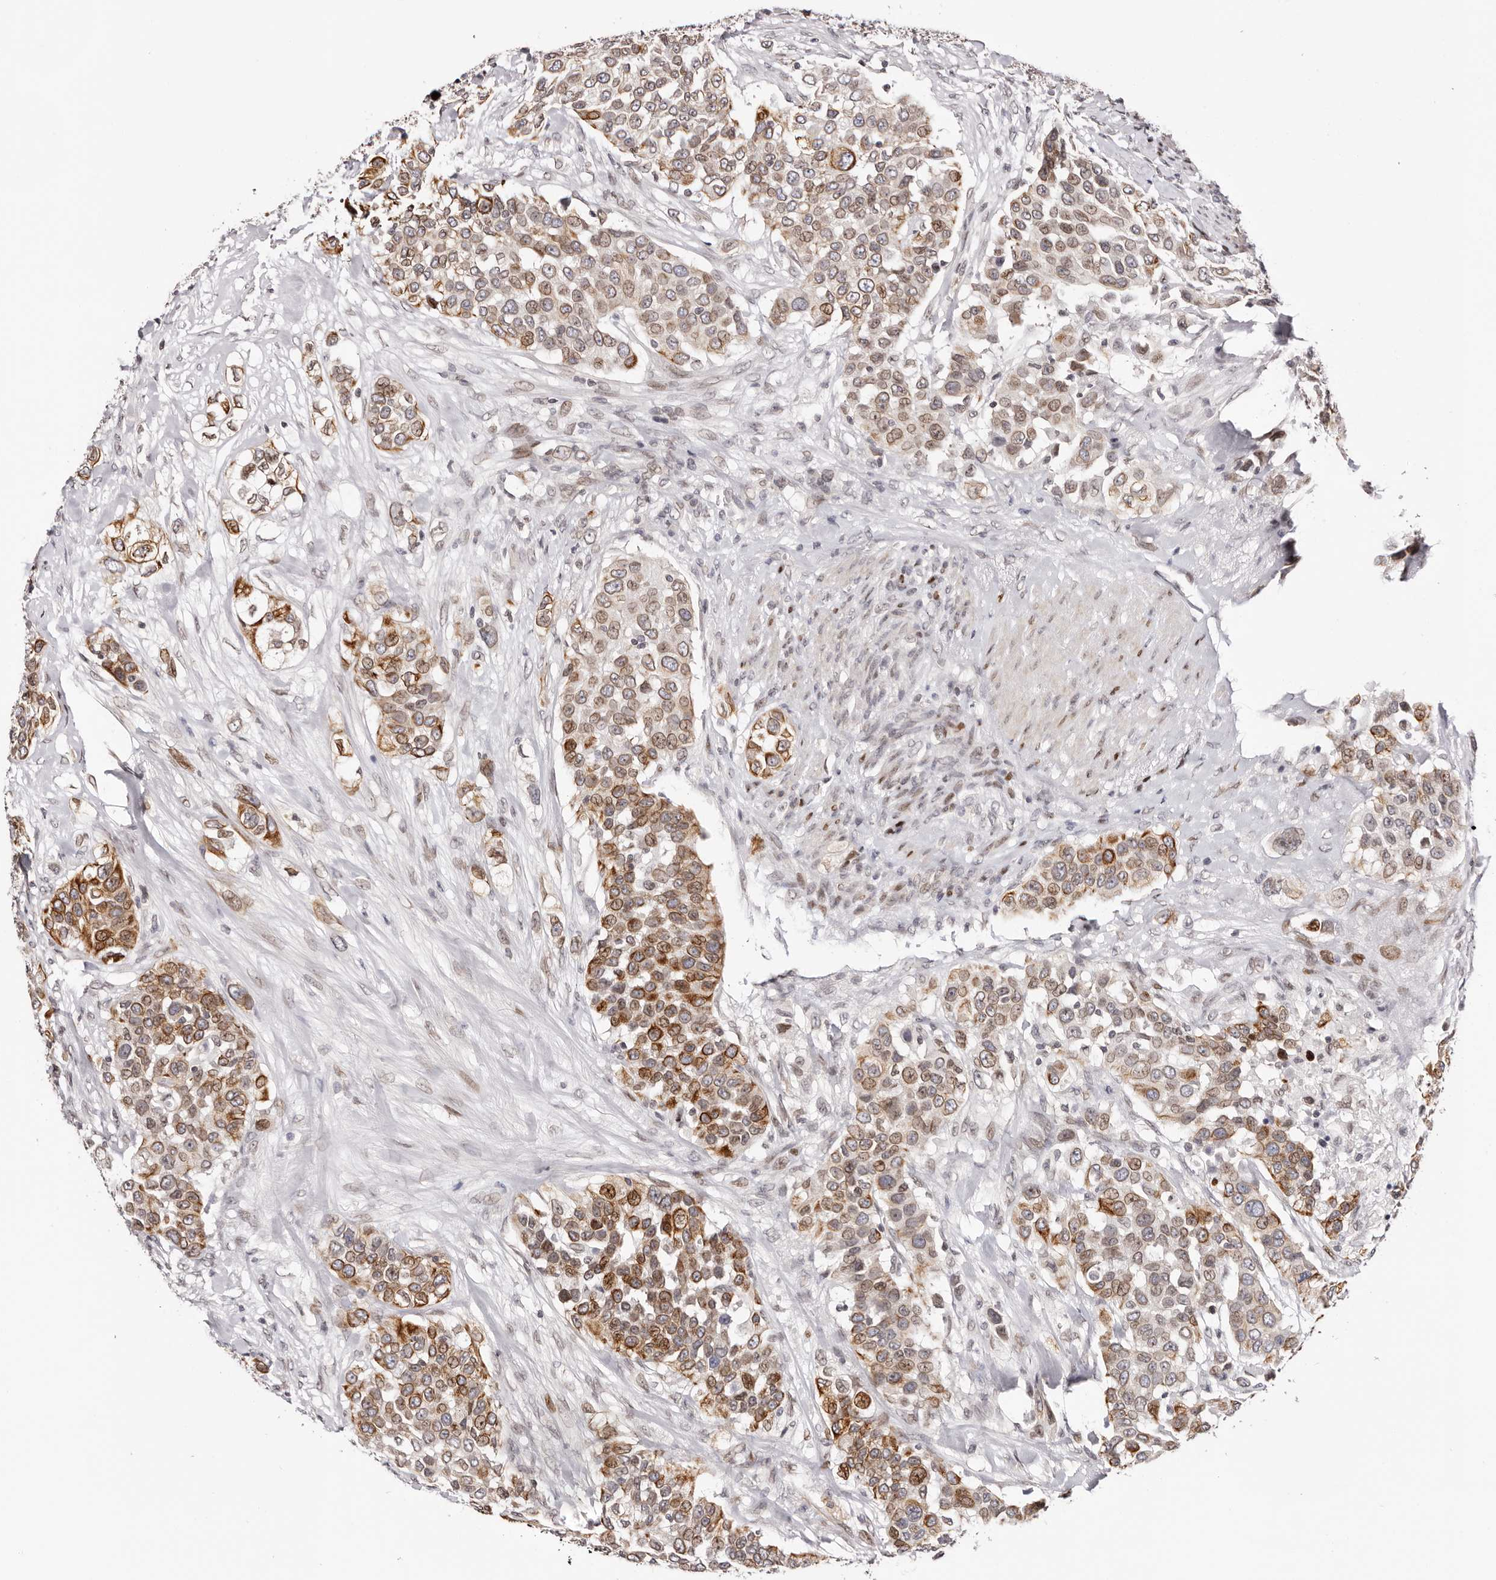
{"staining": {"intensity": "moderate", "quantity": ">75%", "location": "cytoplasmic/membranous,nuclear"}, "tissue": "urothelial cancer", "cell_type": "Tumor cells", "image_type": "cancer", "snomed": [{"axis": "morphology", "description": "Urothelial carcinoma, High grade"}, {"axis": "topography", "description": "Urinary bladder"}], "caption": "Human high-grade urothelial carcinoma stained for a protein (brown) exhibits moderate cytoplasmic/membranous and nuclear positive positivity in about >75% of tumor cells.", "gene": "NUP153", "patient": {"sex": "female", "age": 80}}